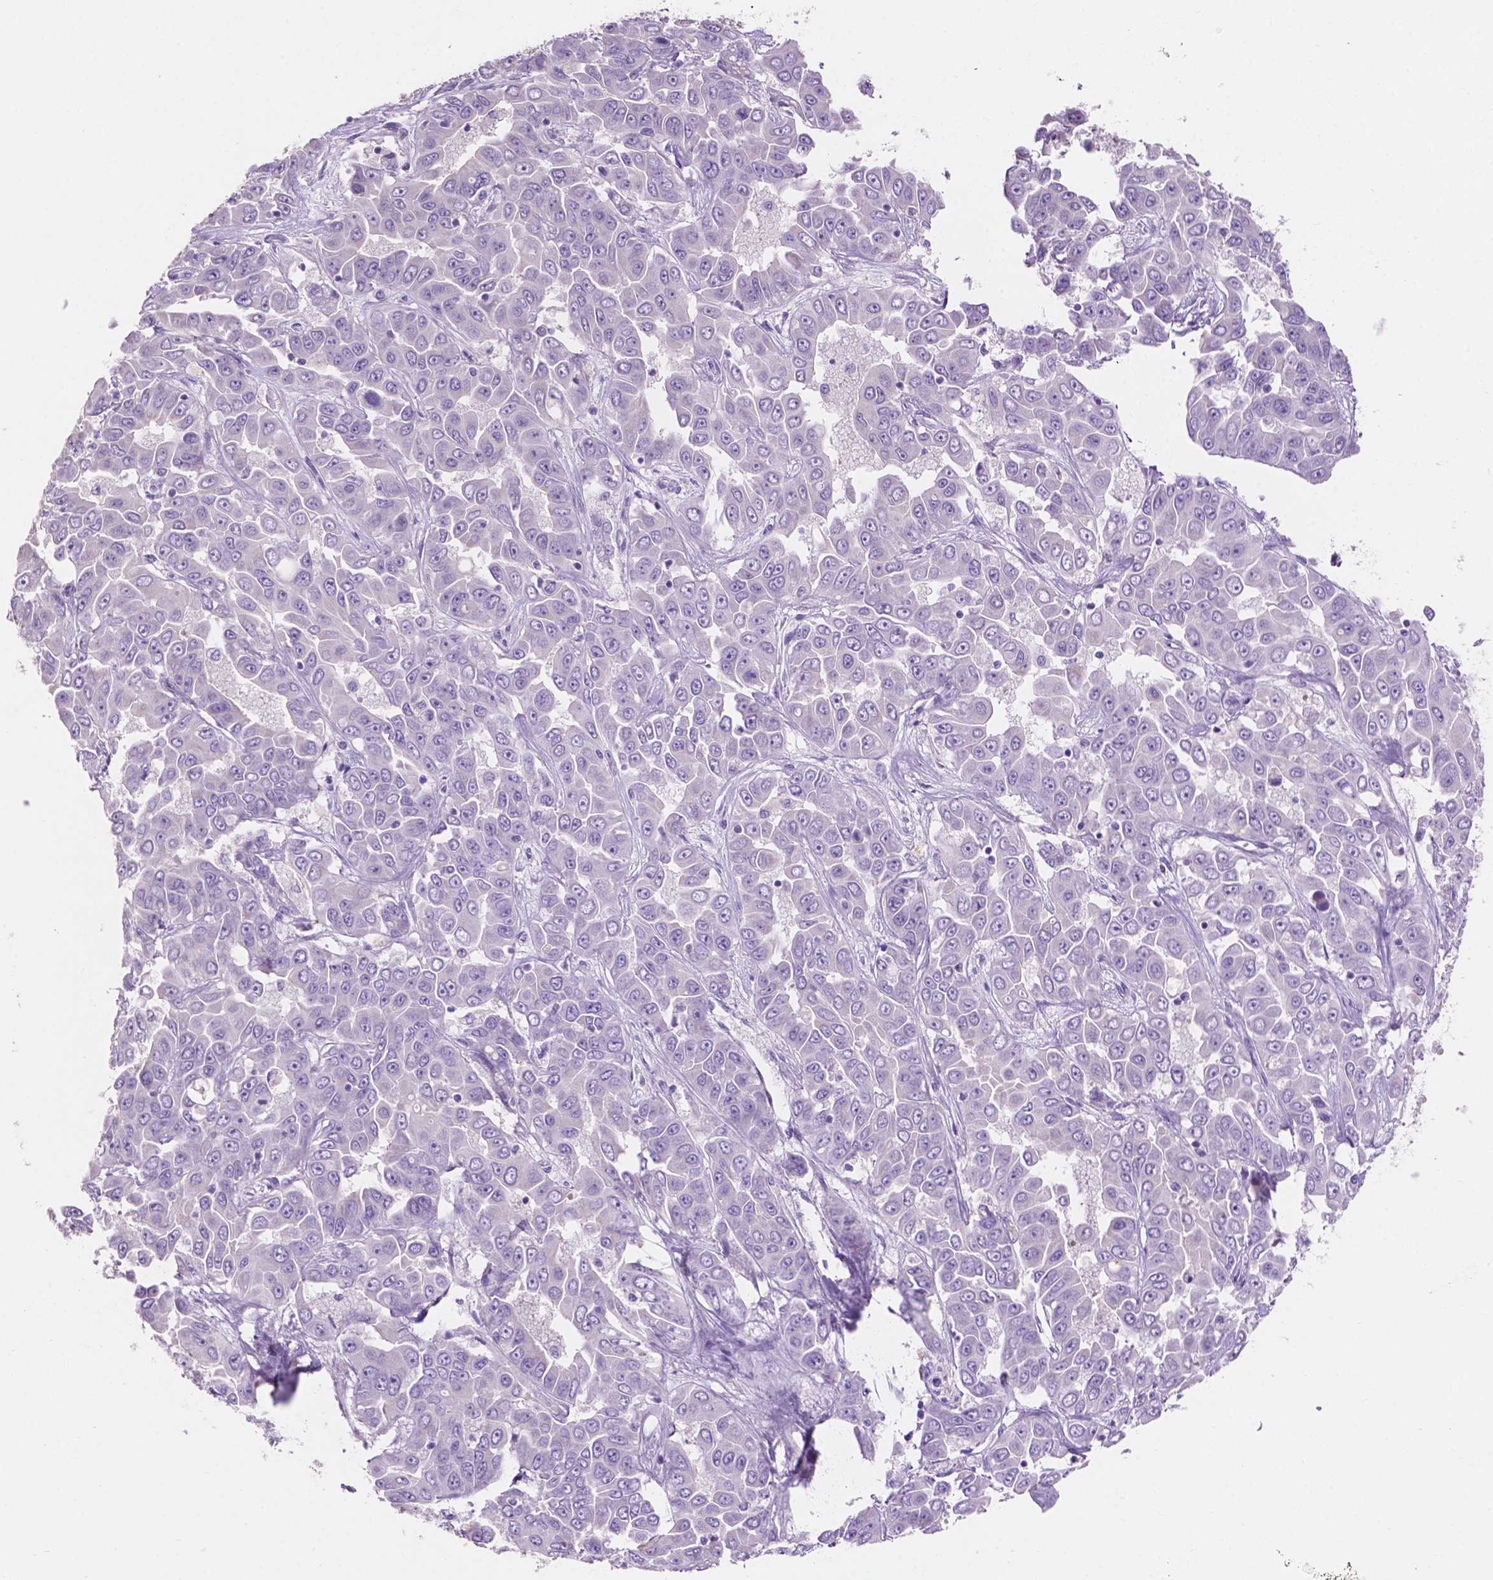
{"staining": {"intensity": "negative", "quantity": "none", "location": "none"}, "tissue": "liver cancer", "cell_type": "Tumor cells", "image_type": "cancer", "snomed": [{"axis": "morphology", "description": "Cholangiocarcinoma"}, {"axis": "topography", "description": "Liver"}], "caption": "Micrograph shows no protein staining in tumor cells of liver cancer tissue.", "gene": "CLDN17", "patient": {"sex": "female", "age": 52}}